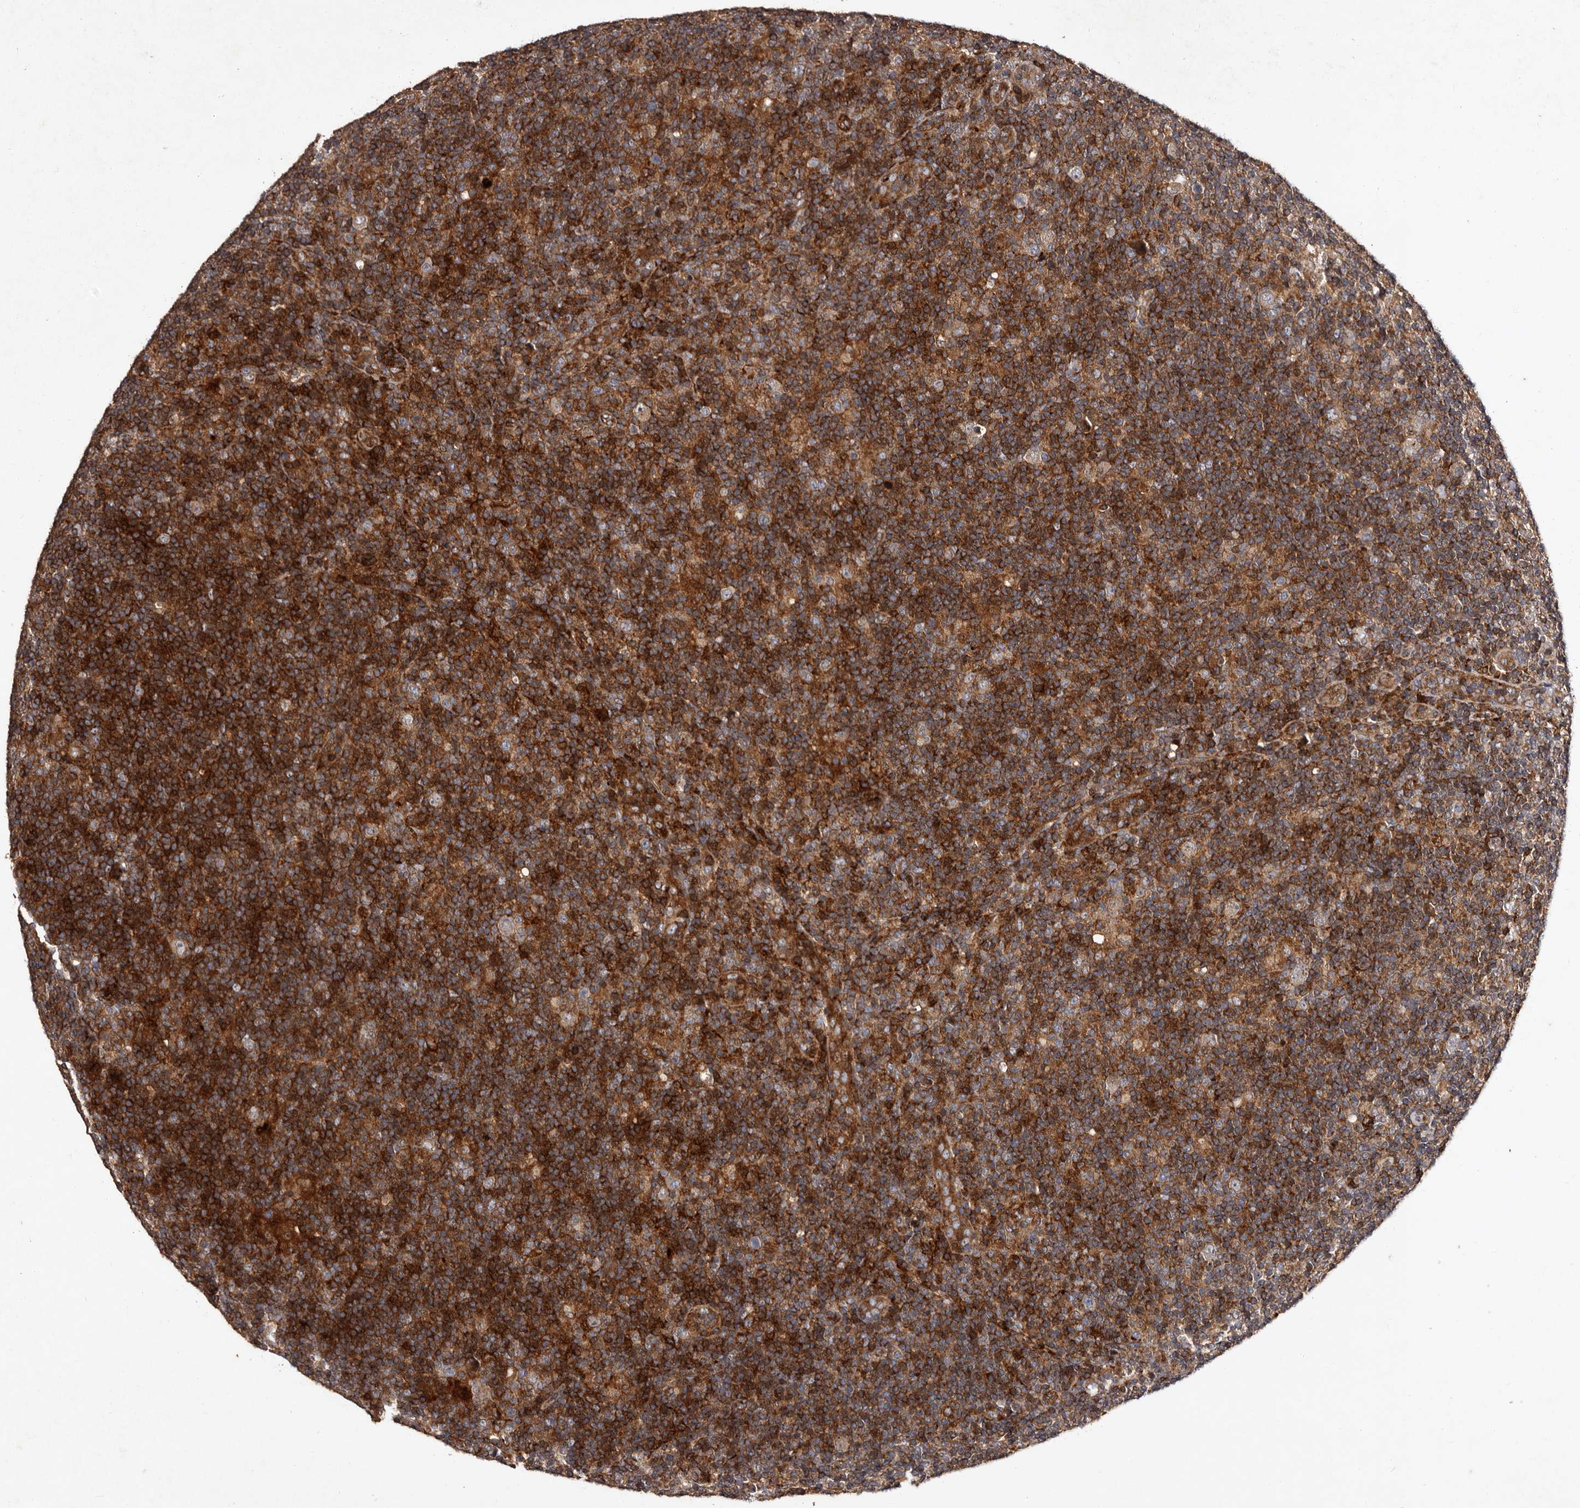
{"staining": {"intensity": "weak", "quantity": ">75%", "location": "cytoplasmic/membranous"}, "tissue": "lymphoma", "cell_type": "Tumor cells", "image_type": "cancer", "snomed": [{"axis": "morphology", "description": "Hodgkin's disease, NOS"}, {"axis": "topography", "description": "Lymph node"}], "caption": "An immunohistochemistry image of tumor tissue is shown. Protein staining in brown highlights weak cytoplasmic/membranous positivity in Hodgkin's disease within tumor cells.", "gene": "PRKD3", "patient": {"sex": "female", "age": 57}}